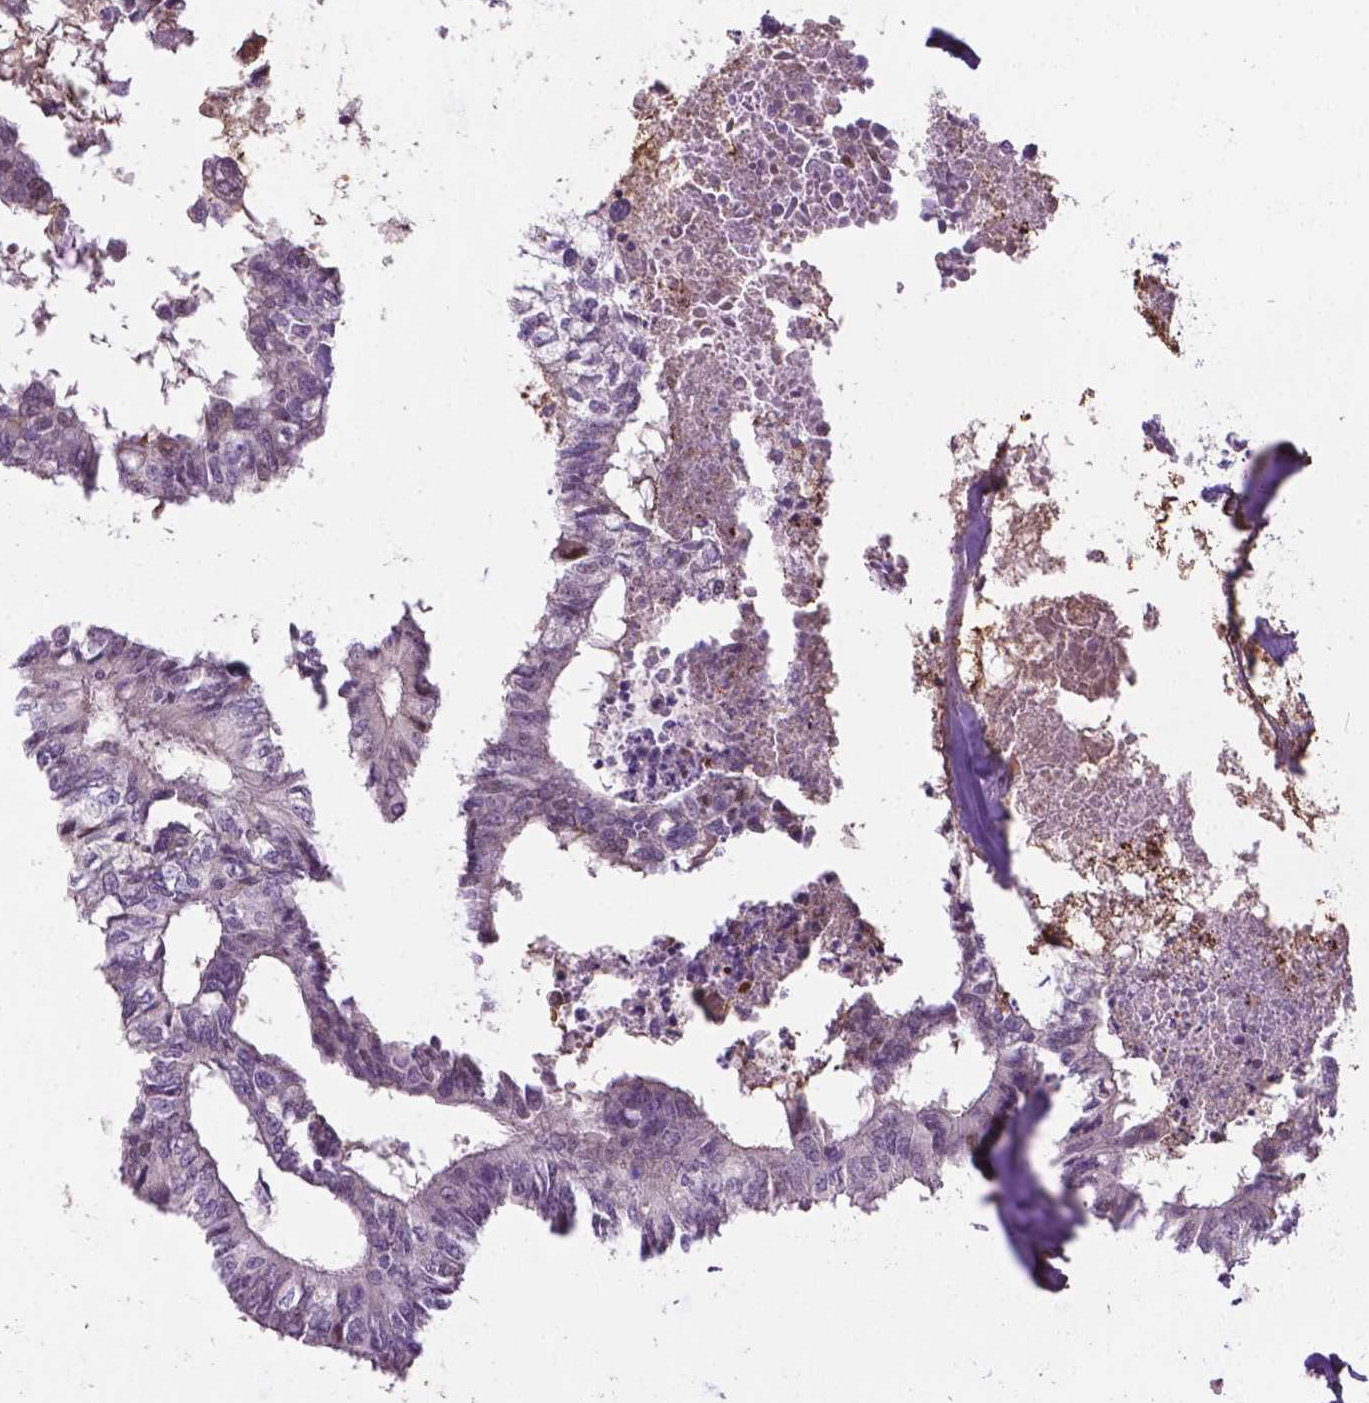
{"staining": {"intensity": "negative", "quantity": "none", "location": "none"}, "tissue": "colorectal cancer", "cell_type": "Tumor cells", "image_type": "cancer", "snomed": [{"axis": "morphology", "description": "Adenocarcinoma, NOS"}, {"axis": "topography", "description": "Colon"}, {"axis": "topography", "description": "Rectum"}], "caption": "Protein analysis of colorectal cancer (adenocarcinoma) exhibits no significant expression in tumor cells.", "gene": "ACAD10", "patient": {"sex": "male", "age": 57}}